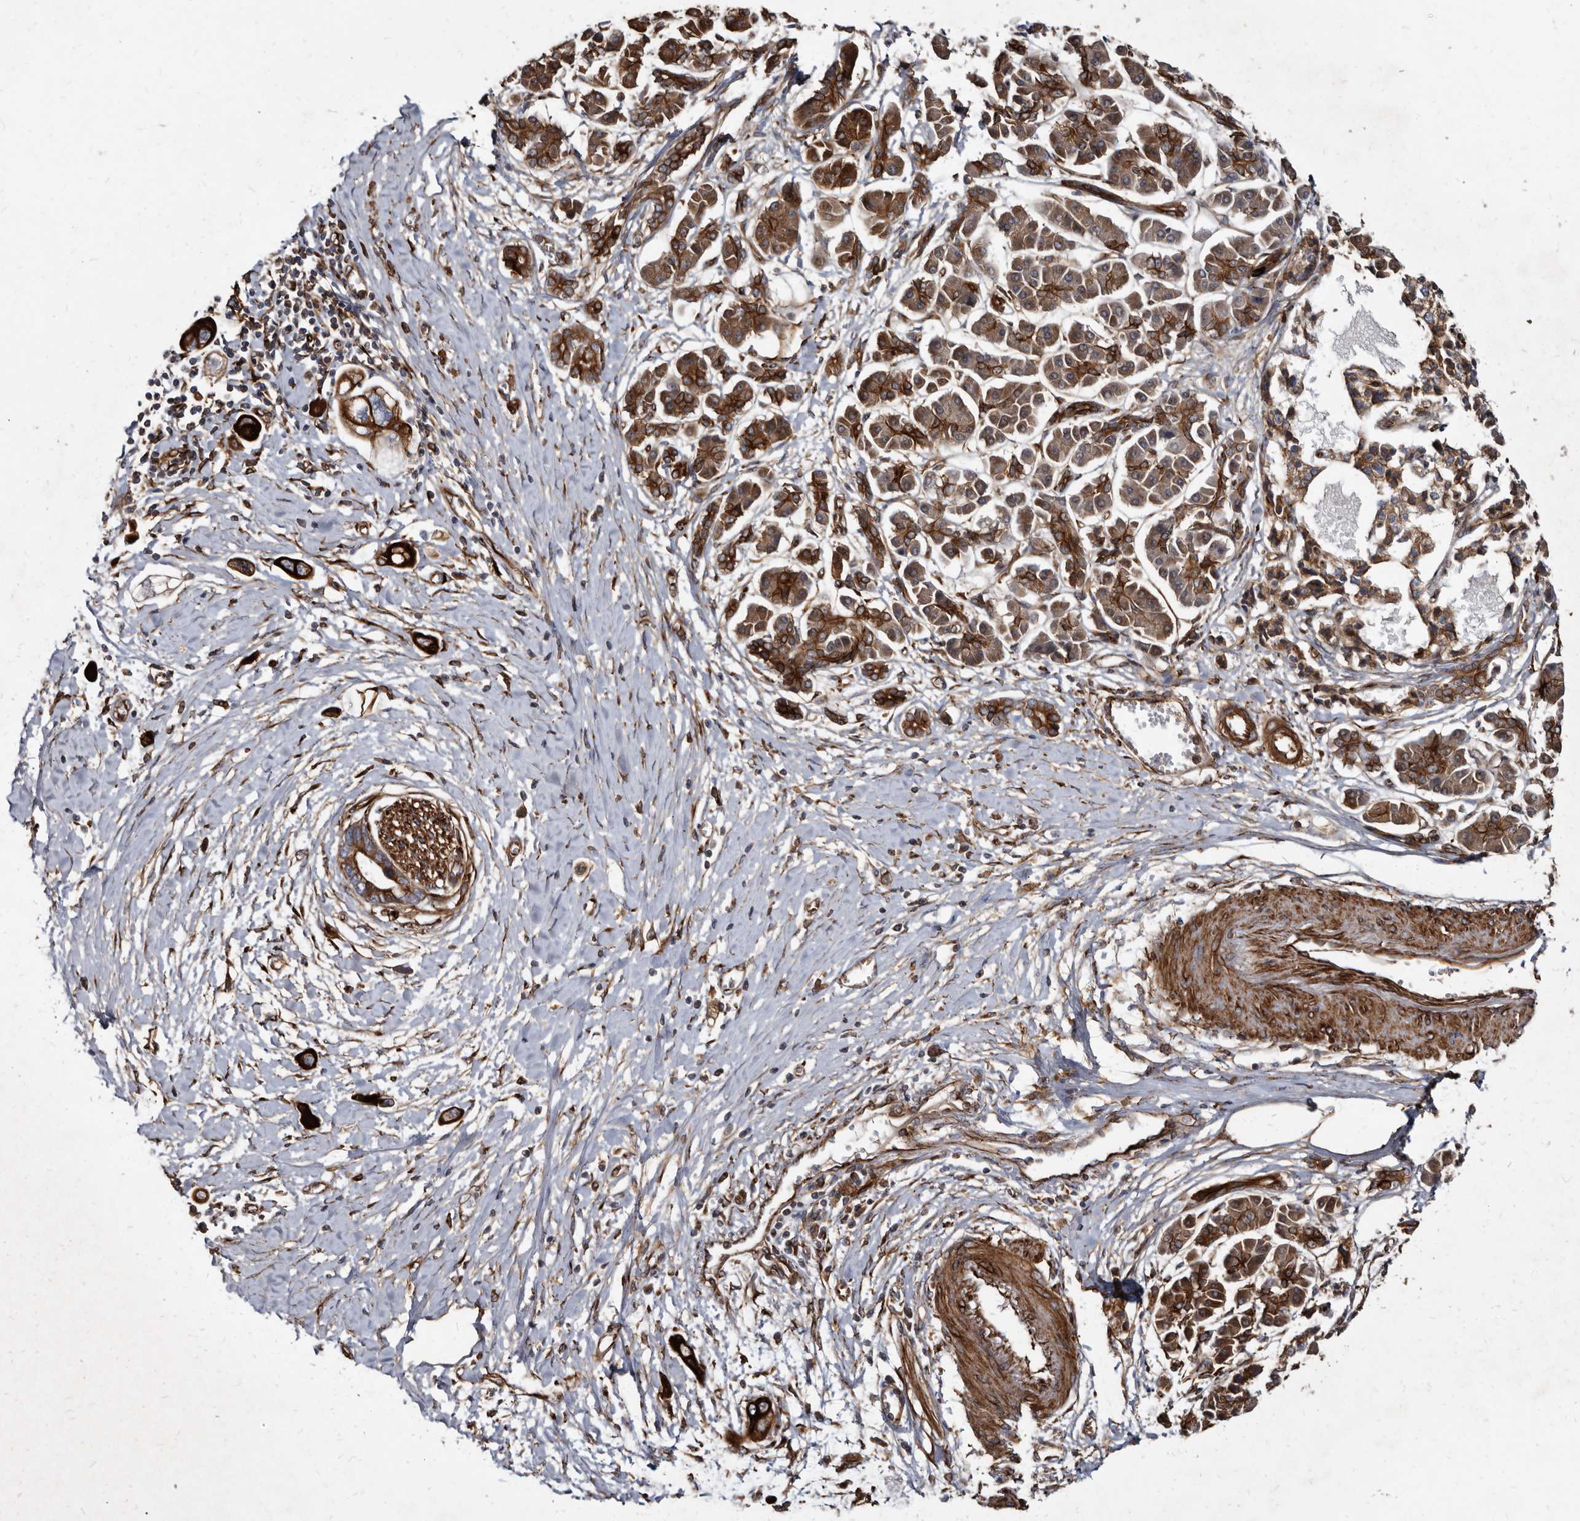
{"staining": {"intensity": "strong", "quantity": ">75%", "location": "cytoplasmic/membranous"}, "tissue": "pancreatic cancer", "cell_type": "Tumor cells", "image_type": "cancer", "snomed": [{"axis": "morphology", "description": "Adenocarcinoma, NOS"}, {"axis": "topography", "description": "Pancreas"}], "caption": "DAB immunohistochemical staining of pancreatic cancer shows strong cytoplasmic/membranous protein expression in approximately >75% of tumor cells.", "gene": "KCTD20", "patient": {"sex": "male", "age": 59}}